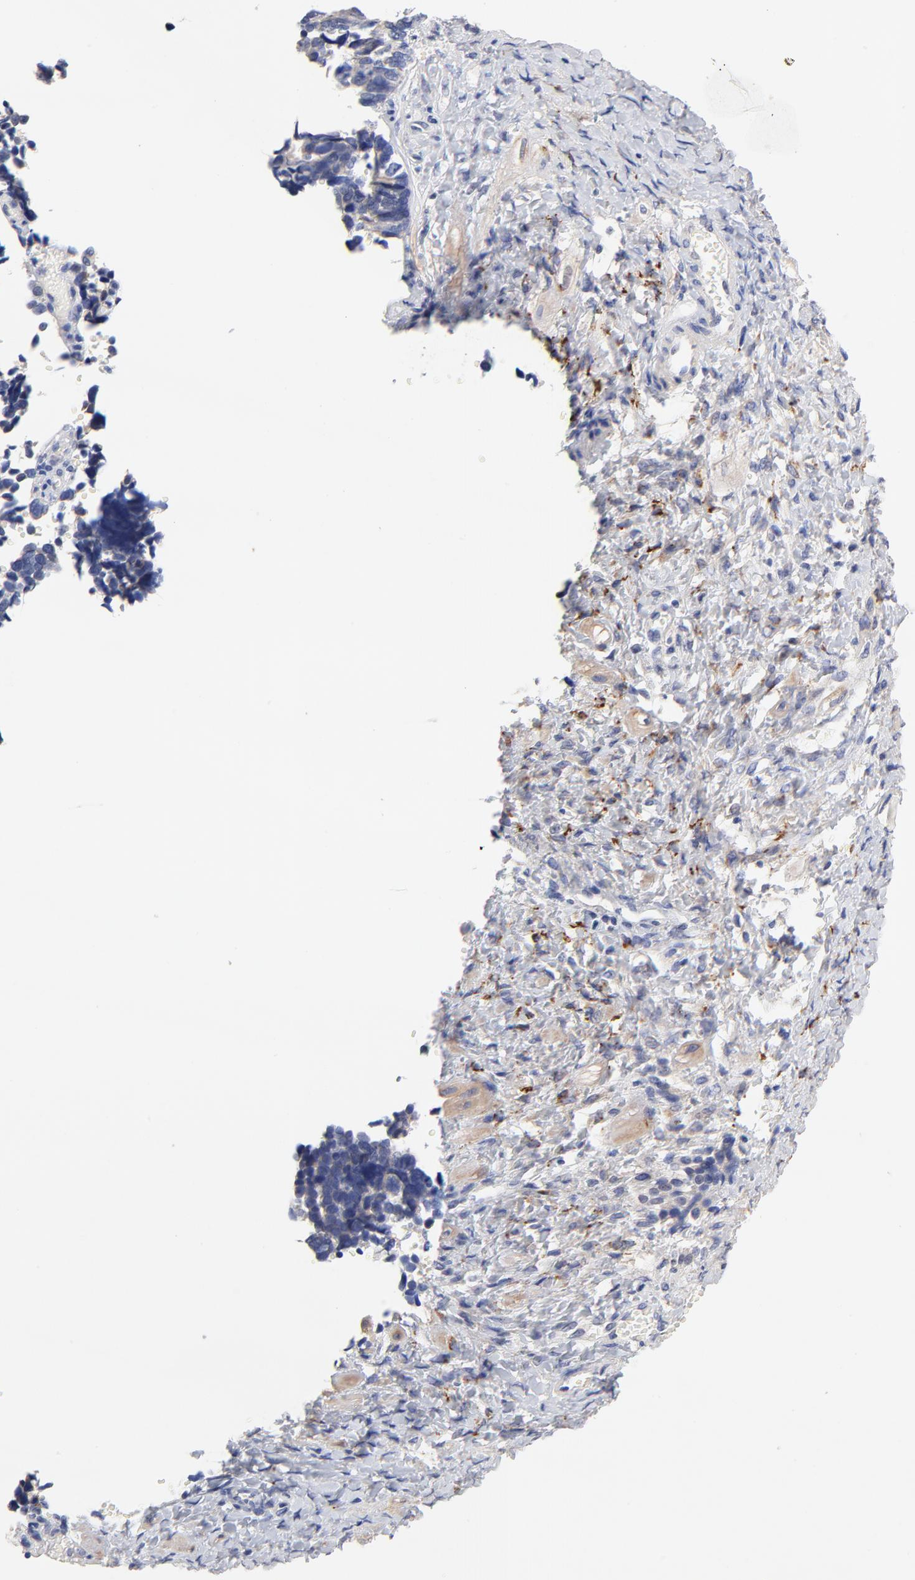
{"staining": {"intensity": "negative", "quantity": "none", "location": "none"}, "tissue": "ovarian cancer", "cell_type": "Tumor cells", "image_type": "cancer", "snomed": [{"axis": "morphology", "description": "Cystadenocarcinoma, serous, NOS"}, {"axis": "topography", "description": "Ovary"}], "caption": "IHC image of neoplastic tissue: human ovarian cancer stained with DAB (3,3'-diaminobenzidine) exhibits no significant protein staining in tumor cells. (DAB (3,3'-diaminobenzidine) IHC, high magnification).", "gene": "TWNK", "patient": {"sex": "female", "age": 77}}